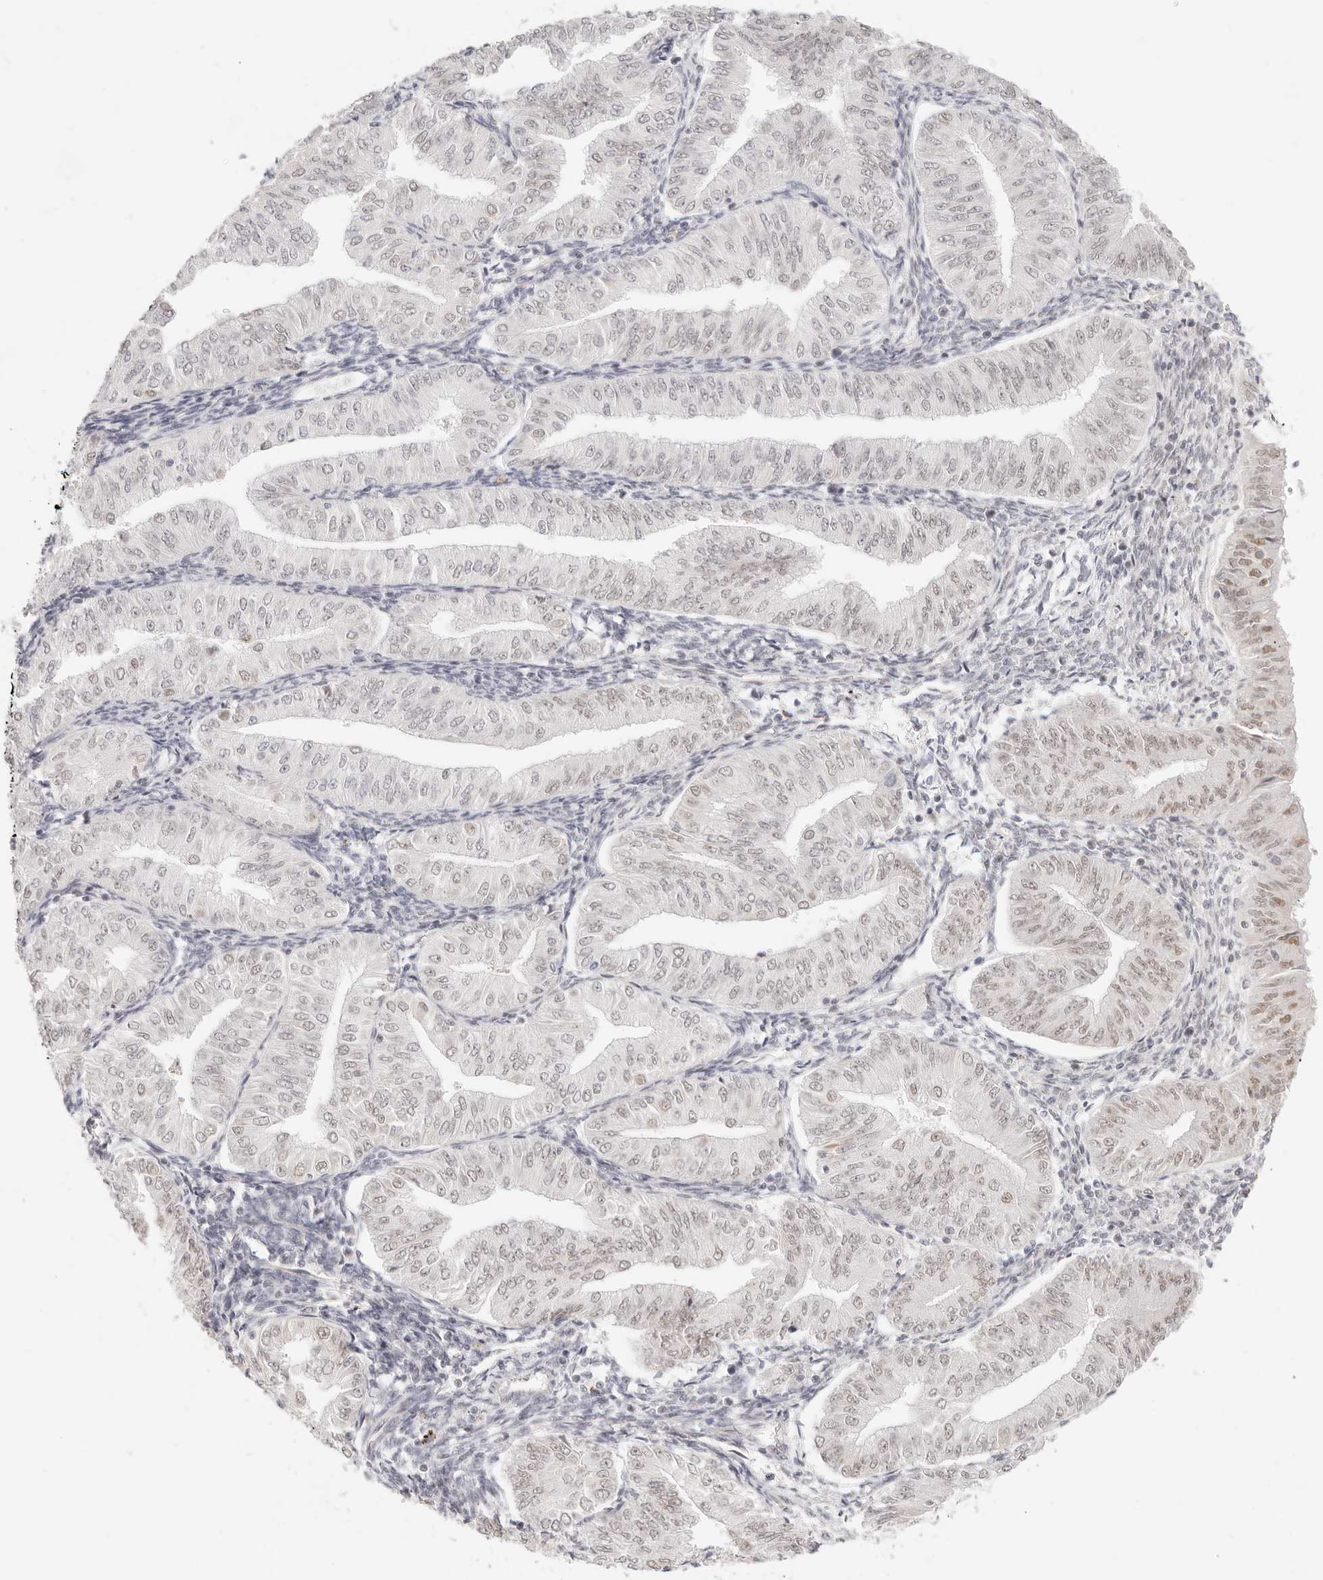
{"staining": {"intensity": "weak", "quantity": "<25%", "location": "nuclear"}, "tissue": "endometrial cancer", "cell_type": "Tumor cells", "image_type": "cancer", "snomed": [{"axis": "morphology", "description": "Normal tissue, NOS"}, {"axis": "morphology", "description": "Adenocarcinoma, NOS"}, {"axis": "topography", "description": "Endometrium"}], "caption": "Immunohistochemical staining of human endometrial cancer displays no significant positivity in tumor cells. The staining was performed using DAB (3,3'-diaminobenzidine) to visualize the protein expression in brown, while the nuclei were stained in blue with hematoxylin (Magnification: 20x).", "gene": "ZC3H11A", "patient": {"sex": "female", "age": 53}}